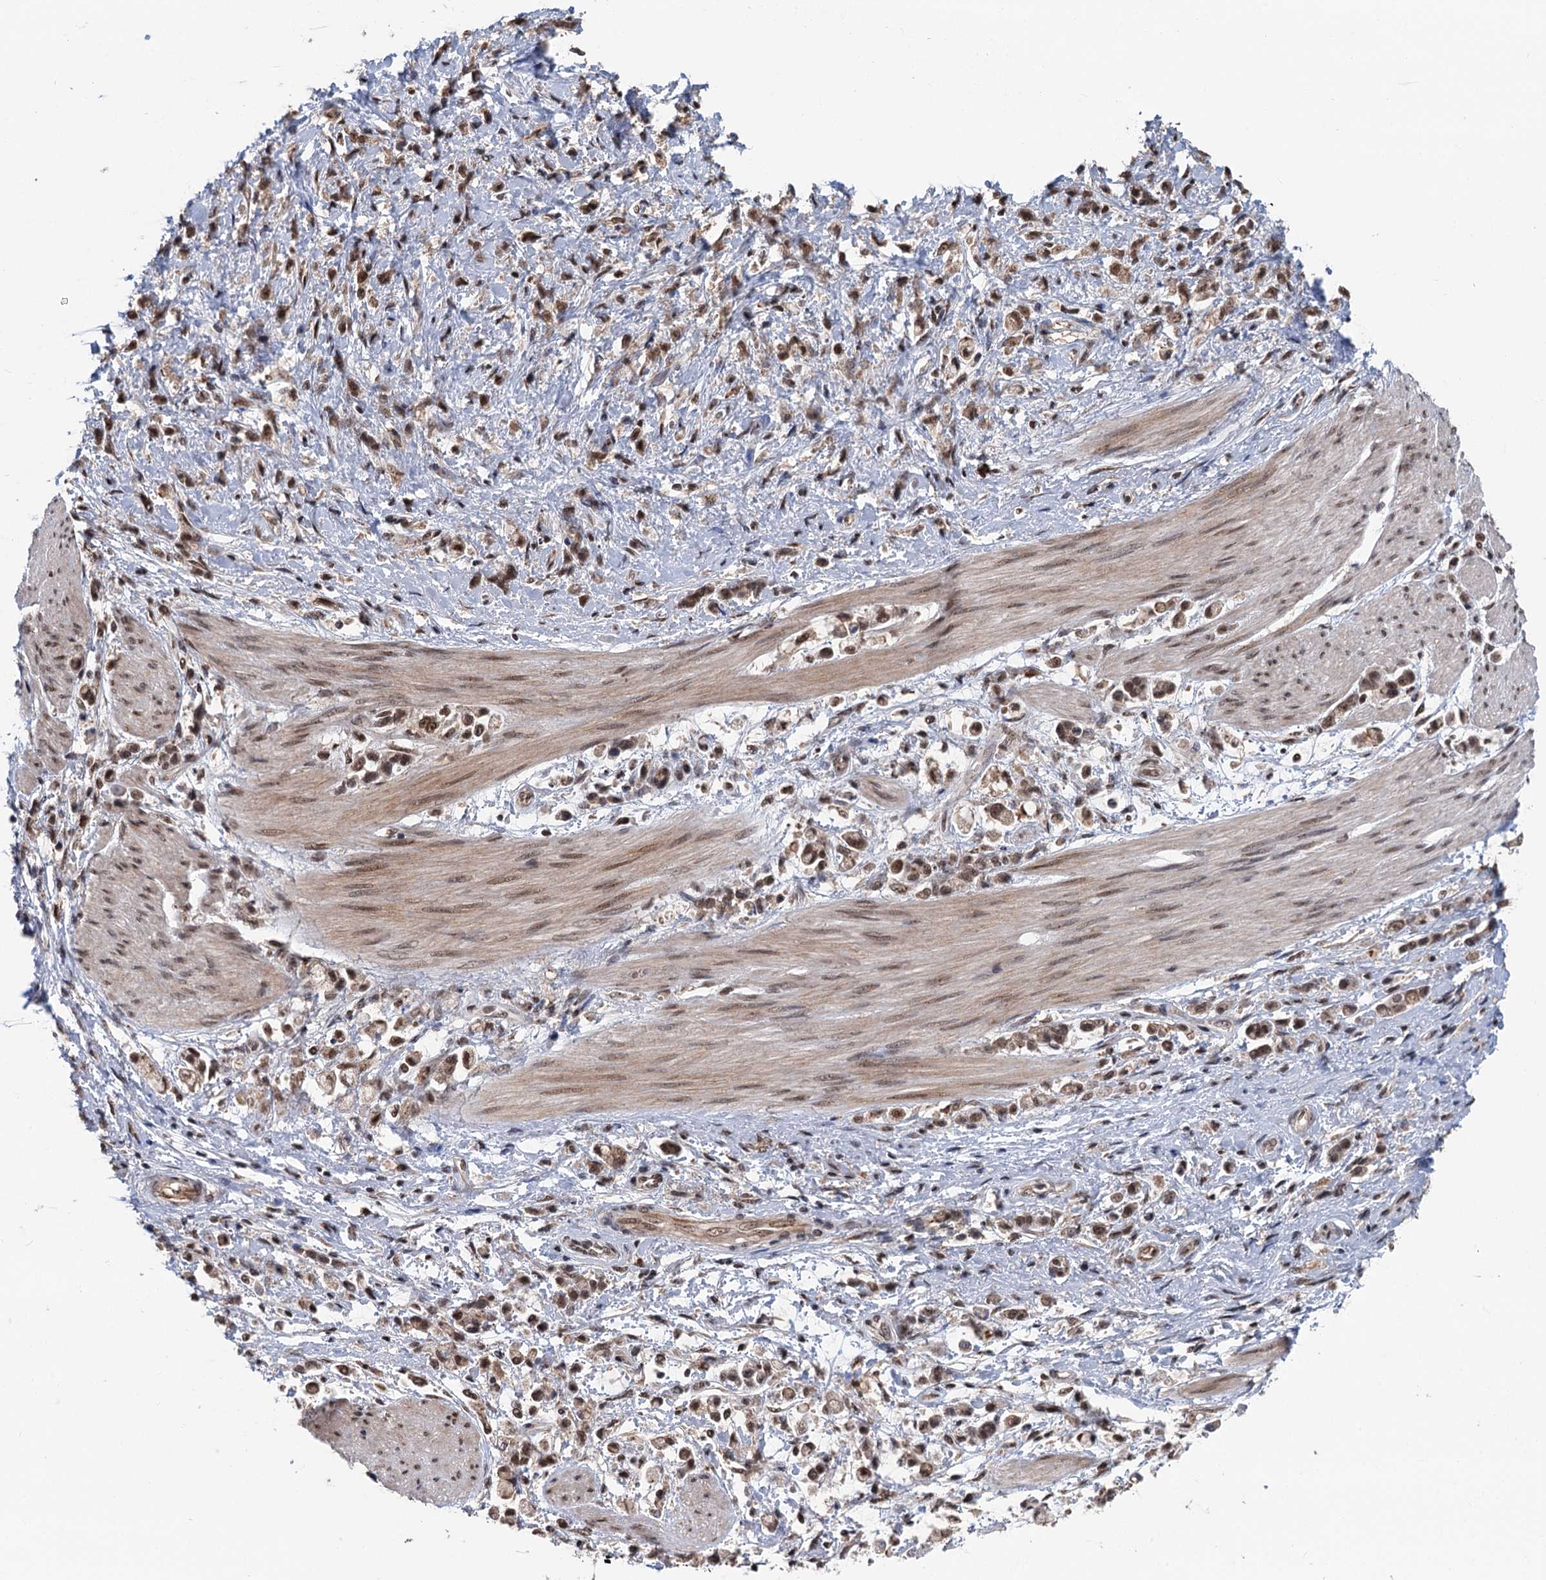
{"staining": {"intensity": "moderate", "quantity": ">75%", "location": "nuclear"}, "tissue": "stomach cancer", "cell_type": "Tumor cells", "image_type": "cancer", "snomed": [{"axis": "morphology", "description": "Adenocarcinoma, NOS"}, {"axis": "topography", "description": "Stomach"}], "caption": "Stomach adenocarcinoma stained for a protein displays moderate nuclear positivity in tumor cells.", "gene": "RASSF4", "patient": {"sex": "female", "age": 60}}